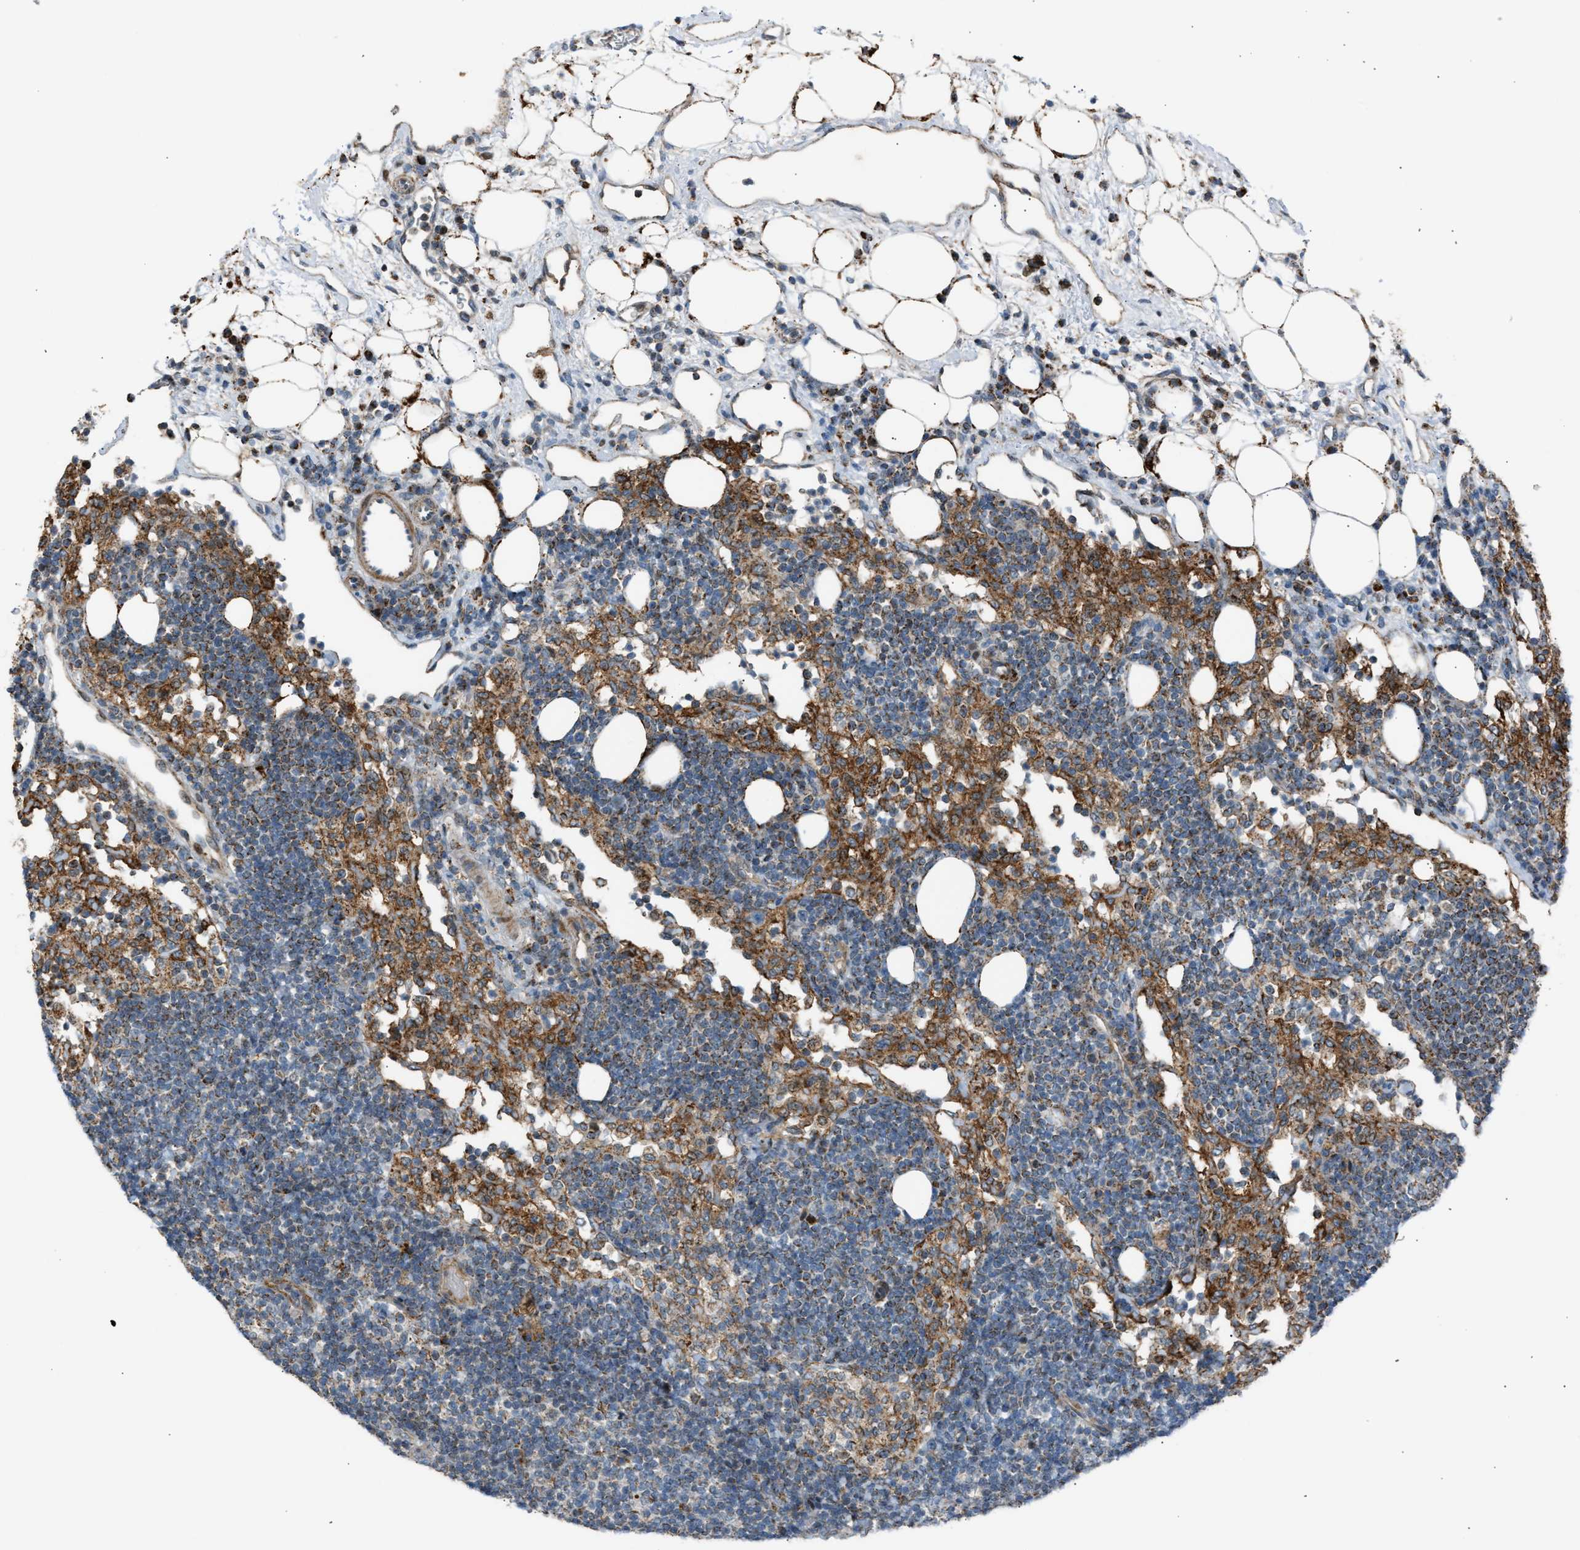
{"staining": {"intensity": "weak", "quantity": "<25%", "location": "cytoplasmic/membranous,nuclear"}, "tissue": "lymph node", "cell_type": "Germinal center cells", "image_type": "normal", "snomed": [{"axis": "morphology", "description": "Normal tissue, NOS"}, {"axis": "morphology", "description": "Carcinoid, malignant, NOS"}, {"axis": "topography", "description": "Lymph node"}], "caption": "Germinal center cells are negative for protein expression in normal human lymph node. (IHC, brightfield microscopy, high magnification).", "gene": "VPS41", "patient": {"sex": "male", "age": 47}}